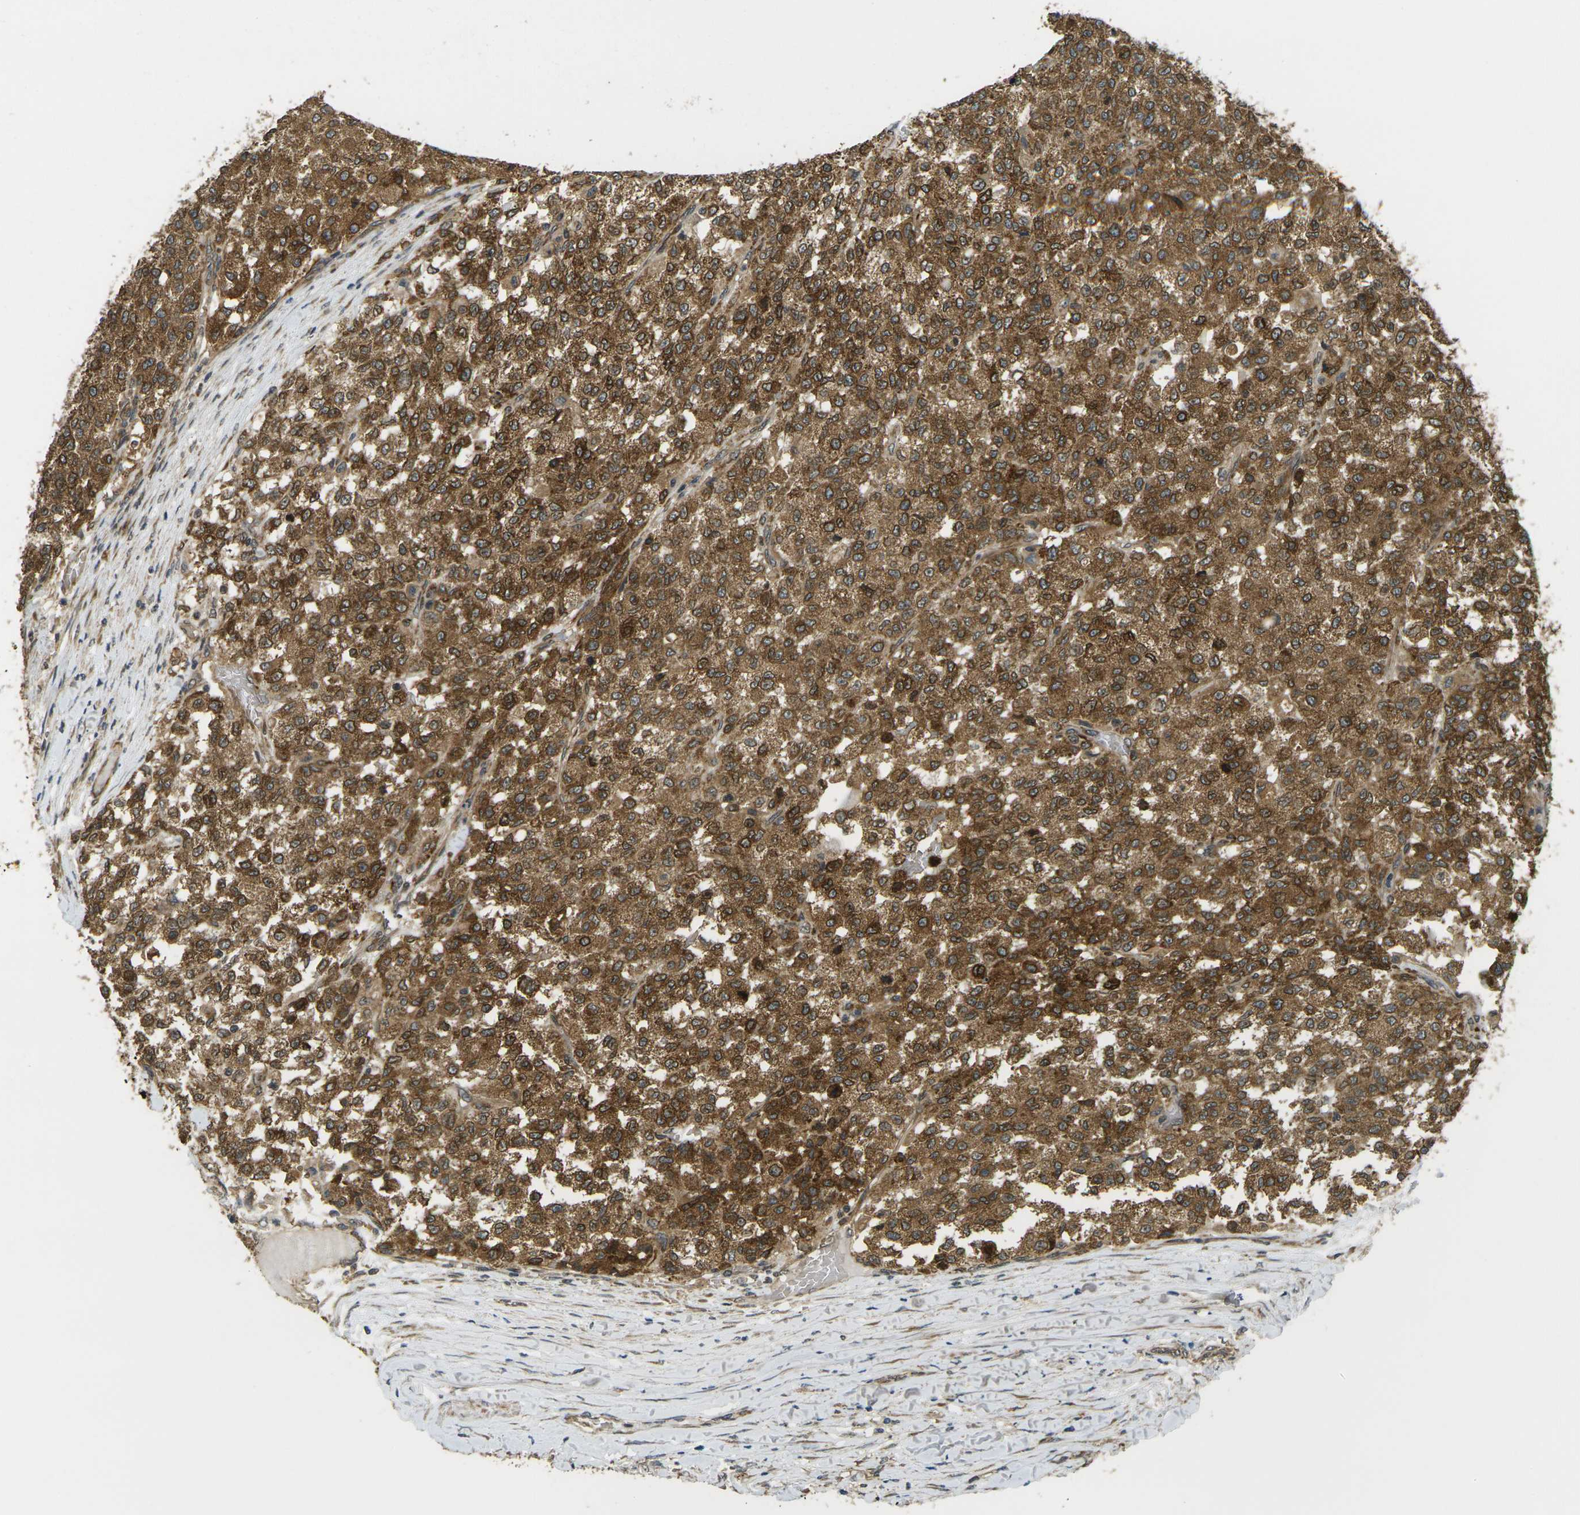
{"staining": {"intensity": "strong", "quantity": ">75%", "location": "cytoplasmic/membranous"}, "tissue": "testis cancer", "cell_type": "Tumor cells", "image_type": "cancer", "snomed": [{"axis": "morphology", "description": "Seminoma, NOS"}, {"axis": "topography", "description": "Testis"}], "caption": "IHC staining of testis cancer, which demonstrates high levels of strong cytoplasmic/membranous expression in about >75% of tumor cells indicating strong cytoplasmic/membranous protein expression. The staining was performed using DAB (3,3'-diaminobenzidine) (brown) for protein detection and nuclei were counterstained in hematoxylin (blue).", "gene": "FUT11", "patient": {"sex": "male", "age": 59}}